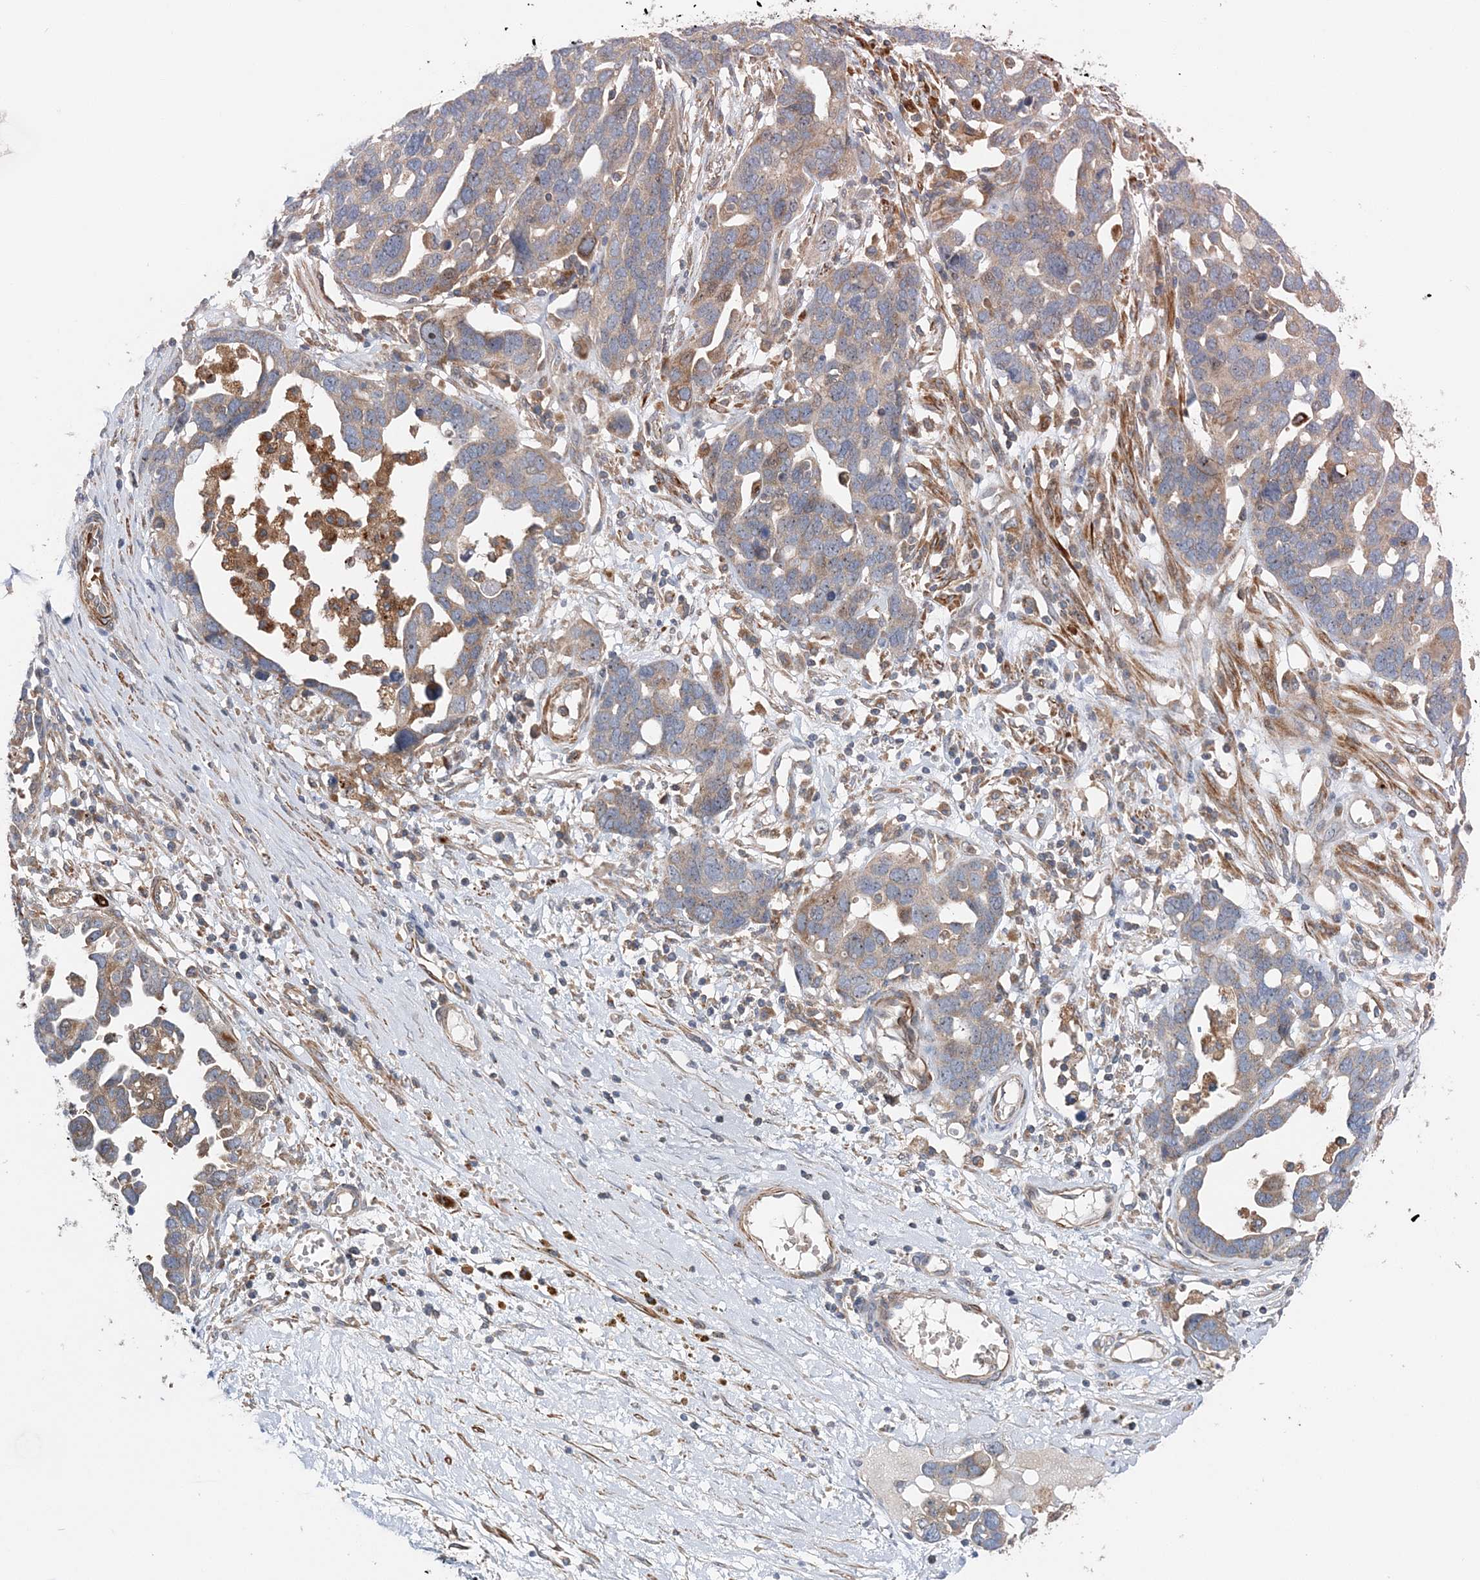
{"staining": {"intensity": "moderate", "quantity": ">75%", "location": "cytoplasmic/membranous"}, "tissue": "ovarian cancer", "cell_type": "Tumor cells", "image_type": "cancer", "snomed": [{"axis": "morphology", "description": "Cystadenocarcinoma, serous, NOS"}, {"axis": "topography", "description": "Ovary"}], "caption": "DAB (3,3'-diaminobenzidine) immunohistochemical staining of human ovarian cancer (serous cystadenocarcinoma) reveals moderate cytoplasmic/membranous protein staining in approximately >75% of tumor cells.", "gene": "TTI1", "patient": {"sex": "female", "age": 54}}